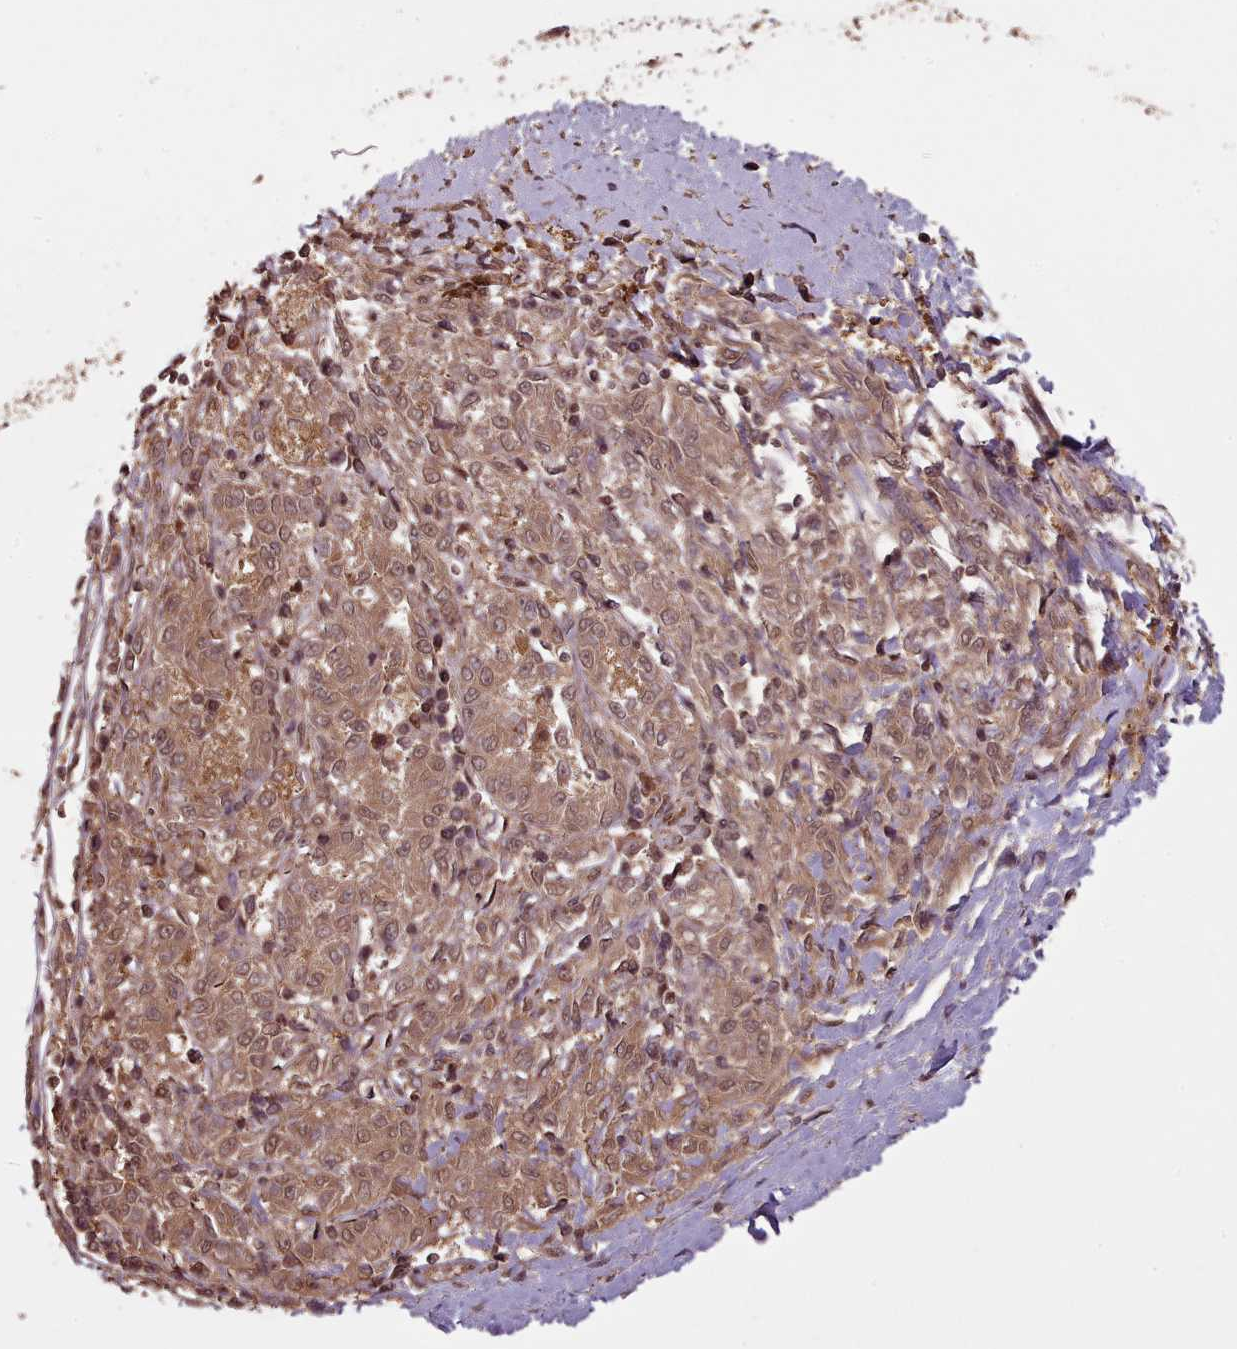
{"staining": {"intensity": "moderate", "quantity": ">75%", "location": "cytoplasmic/membranous,nuclear"}, "tissue": "melanoma", "cell_type": "Tumor cells", "image_type": "cancer", "snomed": [{"axis": "morphology", "description": "Malignant melanoma, NOS"}, {"axis": "topography", "description": "Skin"}], "caption": "A high-resolution image shows immunohistochemistry staining of melanoma, which reveals moderate cytoplasmic/membranous and nuclear positivity in about >75% of tumor cells. (DAB (3,3'-diaminobenzidine) IHC with brightfield microscopy, high magnification).", "gene": "RPS27A", "patient": {"sex": "female", "age": 72}}